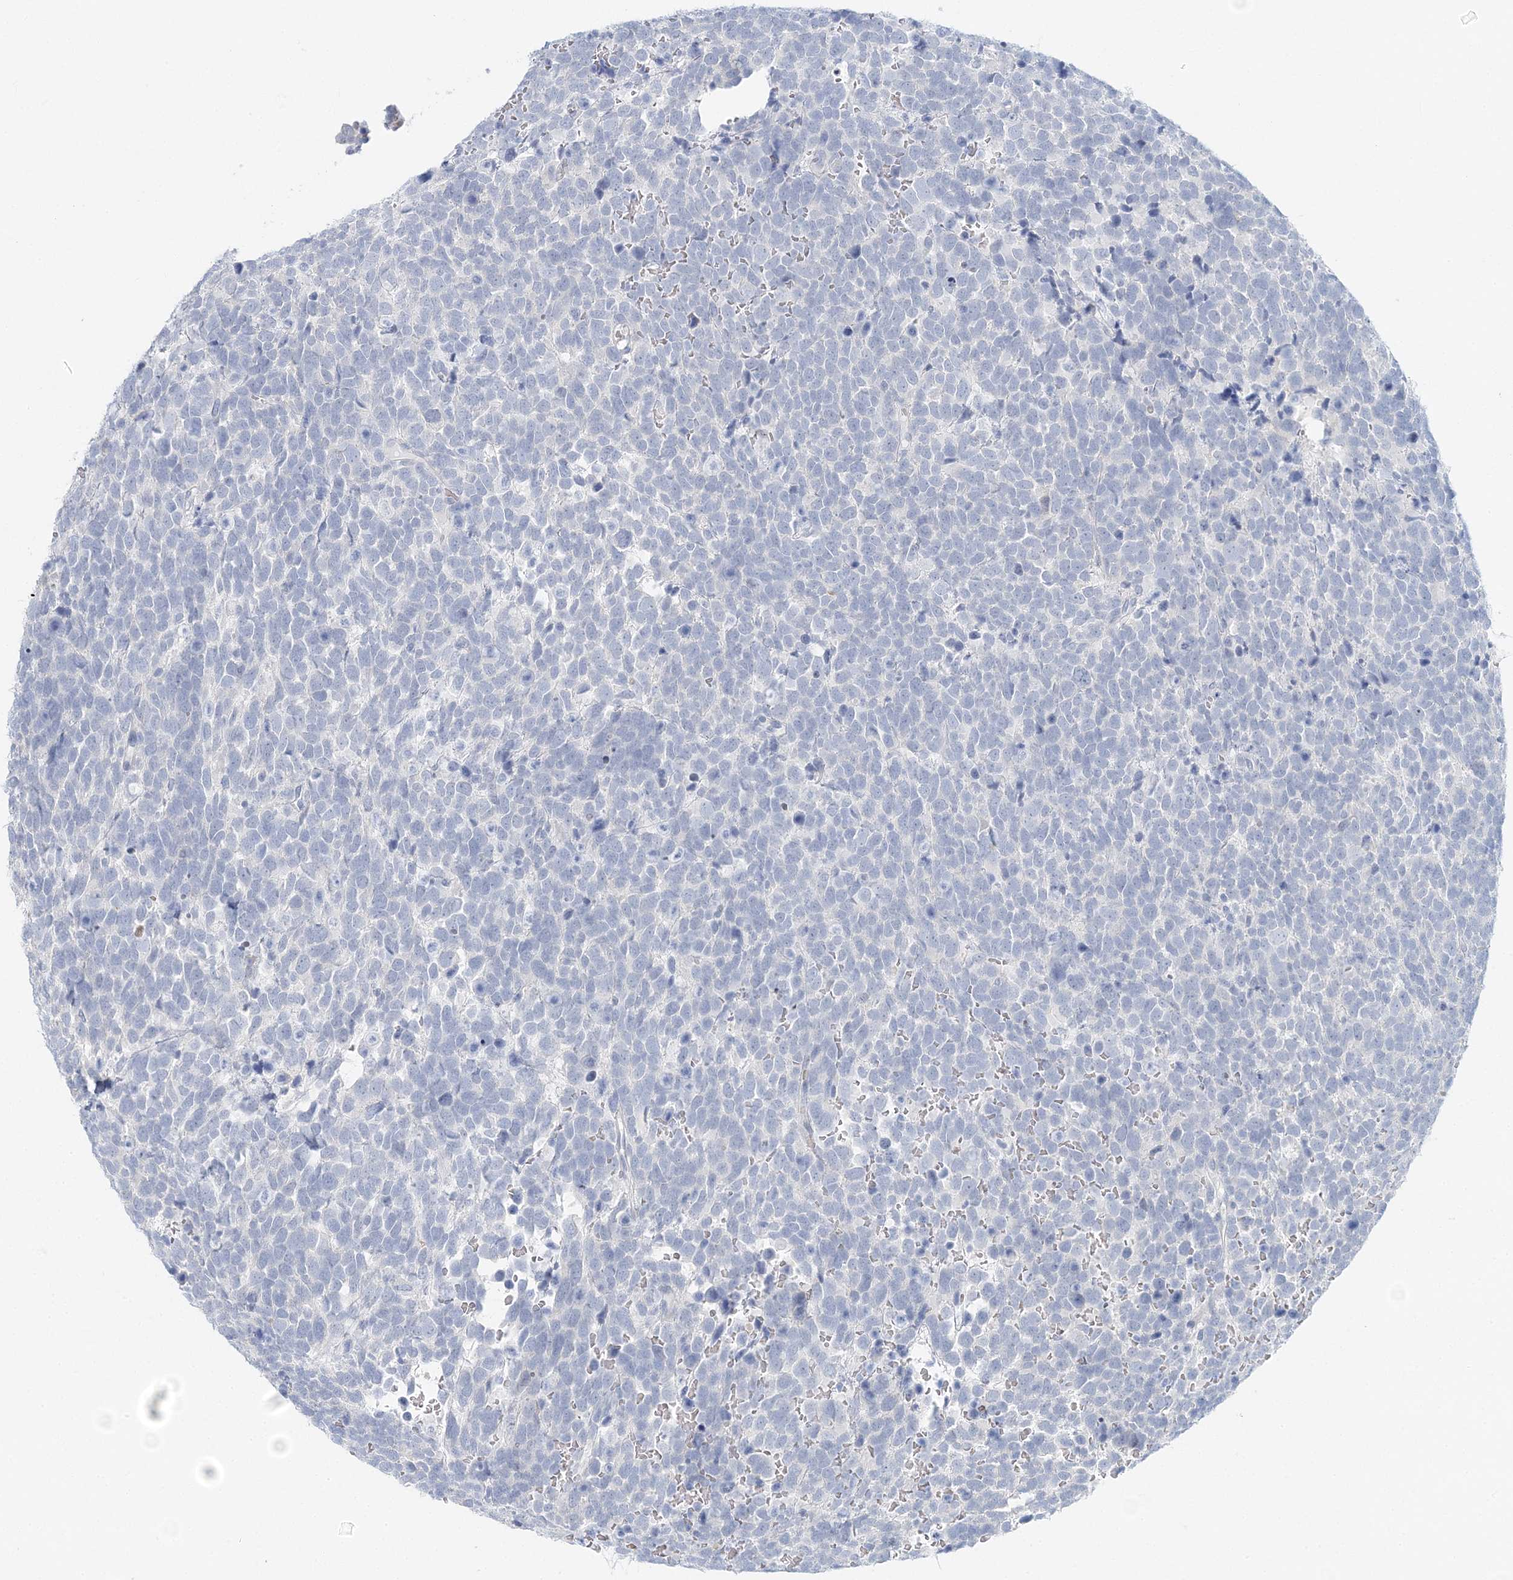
{"staining": {"intensity": "negative", "quantity": "none", "location": "none"}, "tissue": "urothelial cancer", "cell_type": "Tumor cells", "image_type": "cancer", "snomed": [{"axis": "morphology", "description": "Urothelial carcinoma, High grade"}, {"axis": "topography", "description": "Urinary bladder"}], "caption": "Photomicrograph shows no significant protein expression in tumor cells of high-grade urothelial carcinoma. (Stains: DAB (3,3'-diaminobenzidine) immunohistochemistry (IHC) with hematoxylin counter stain, Microscopy: brightfield microscopy at high magnification).", "gene": "VILL", "patient": {"sex": "female", "age": 82}}